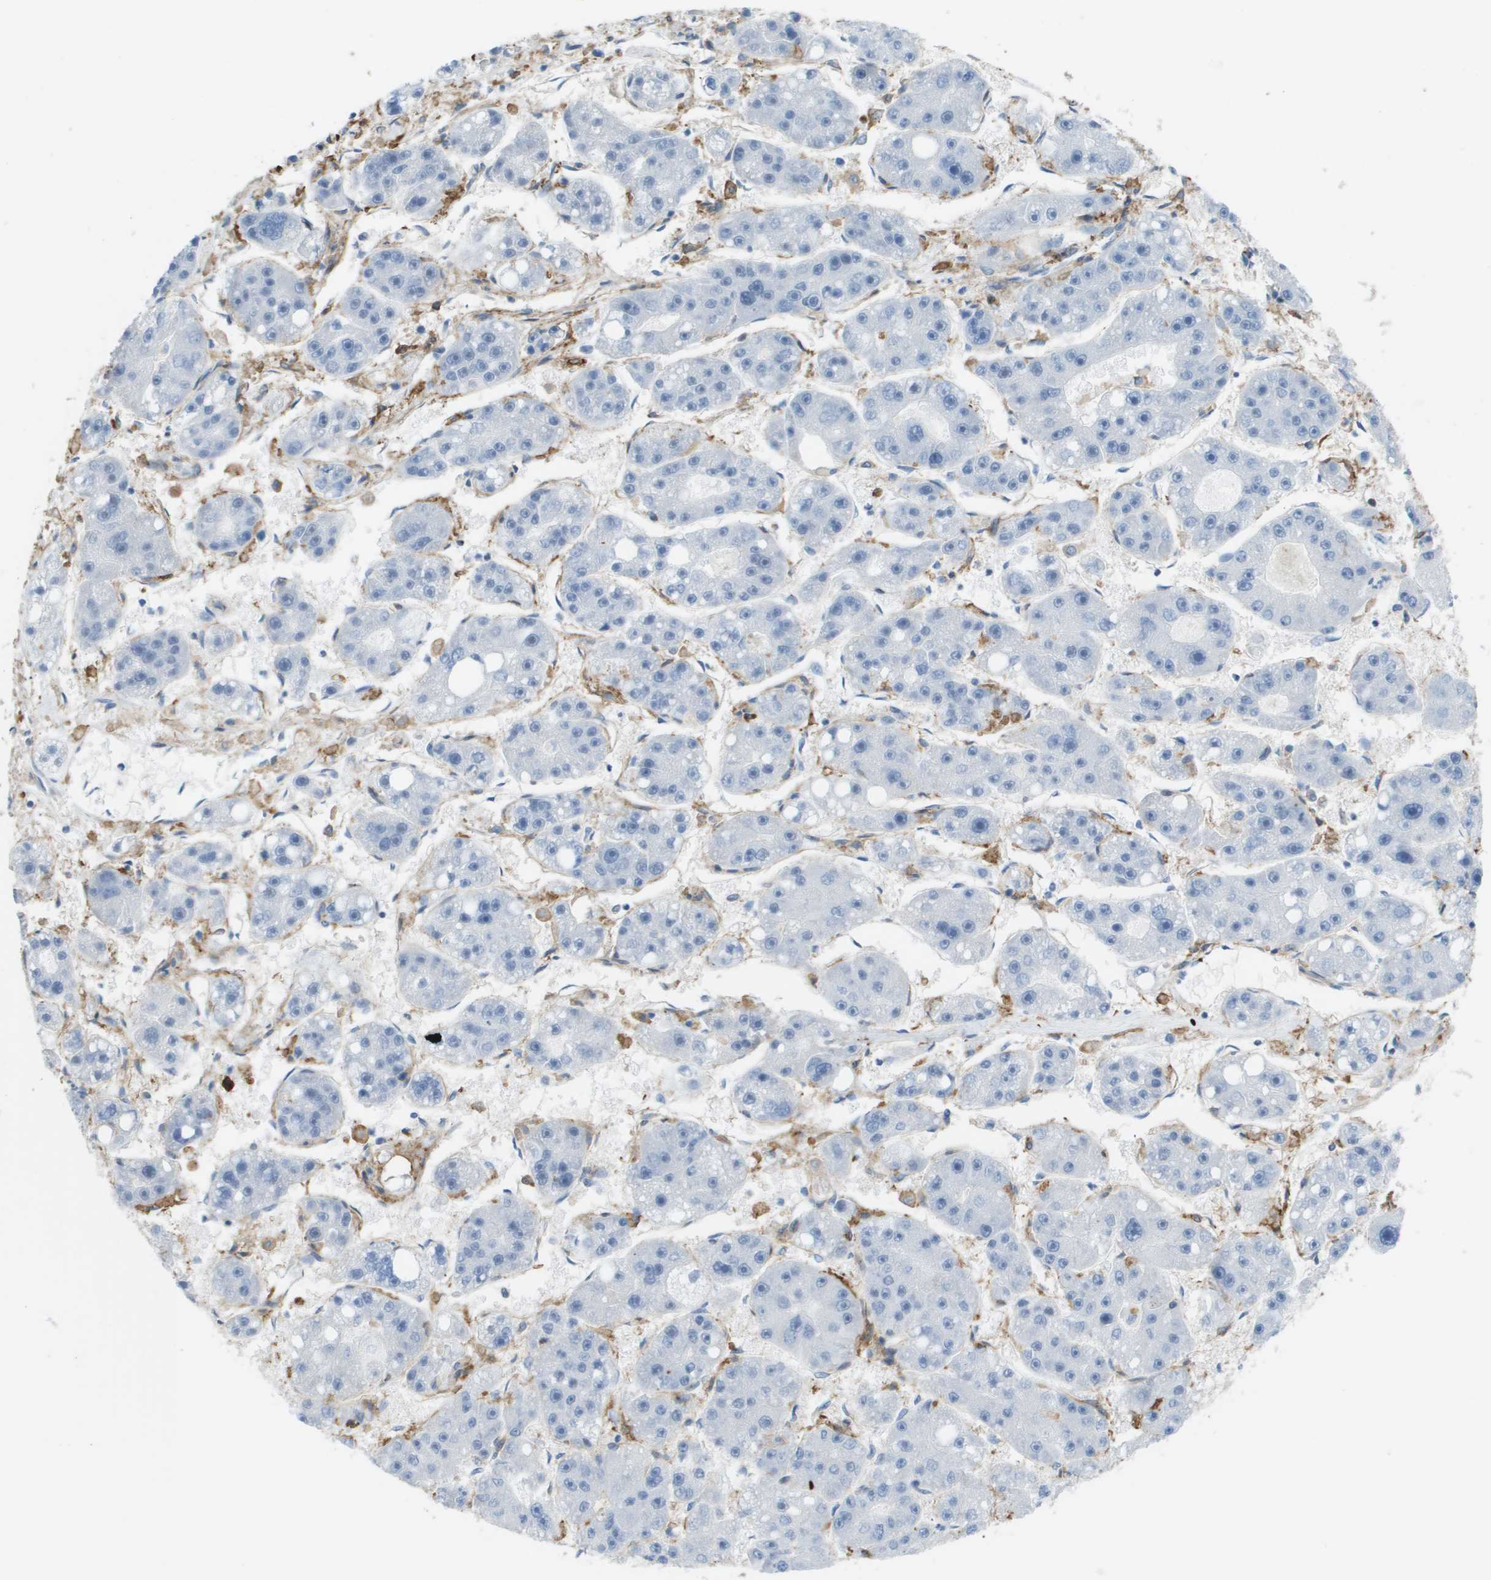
{"staining": {"intensity": "negative", "quantity": "none", "location": "none"}, "tissue": "liver cancer", "cell_type": "Tumor cells", "image_type": "cancer", "snomed": [{"axis": "morphology", "description": "Carcinoma, Hepatocellular, NOS"}, {"axis": "topography", "description": "Liver"}], "caption": "The photomicrograph displays no significant staining in tumor cells of liver cancer.", "gene": "ZBTB43", "patient": {"sex": "female", "age": 61}}